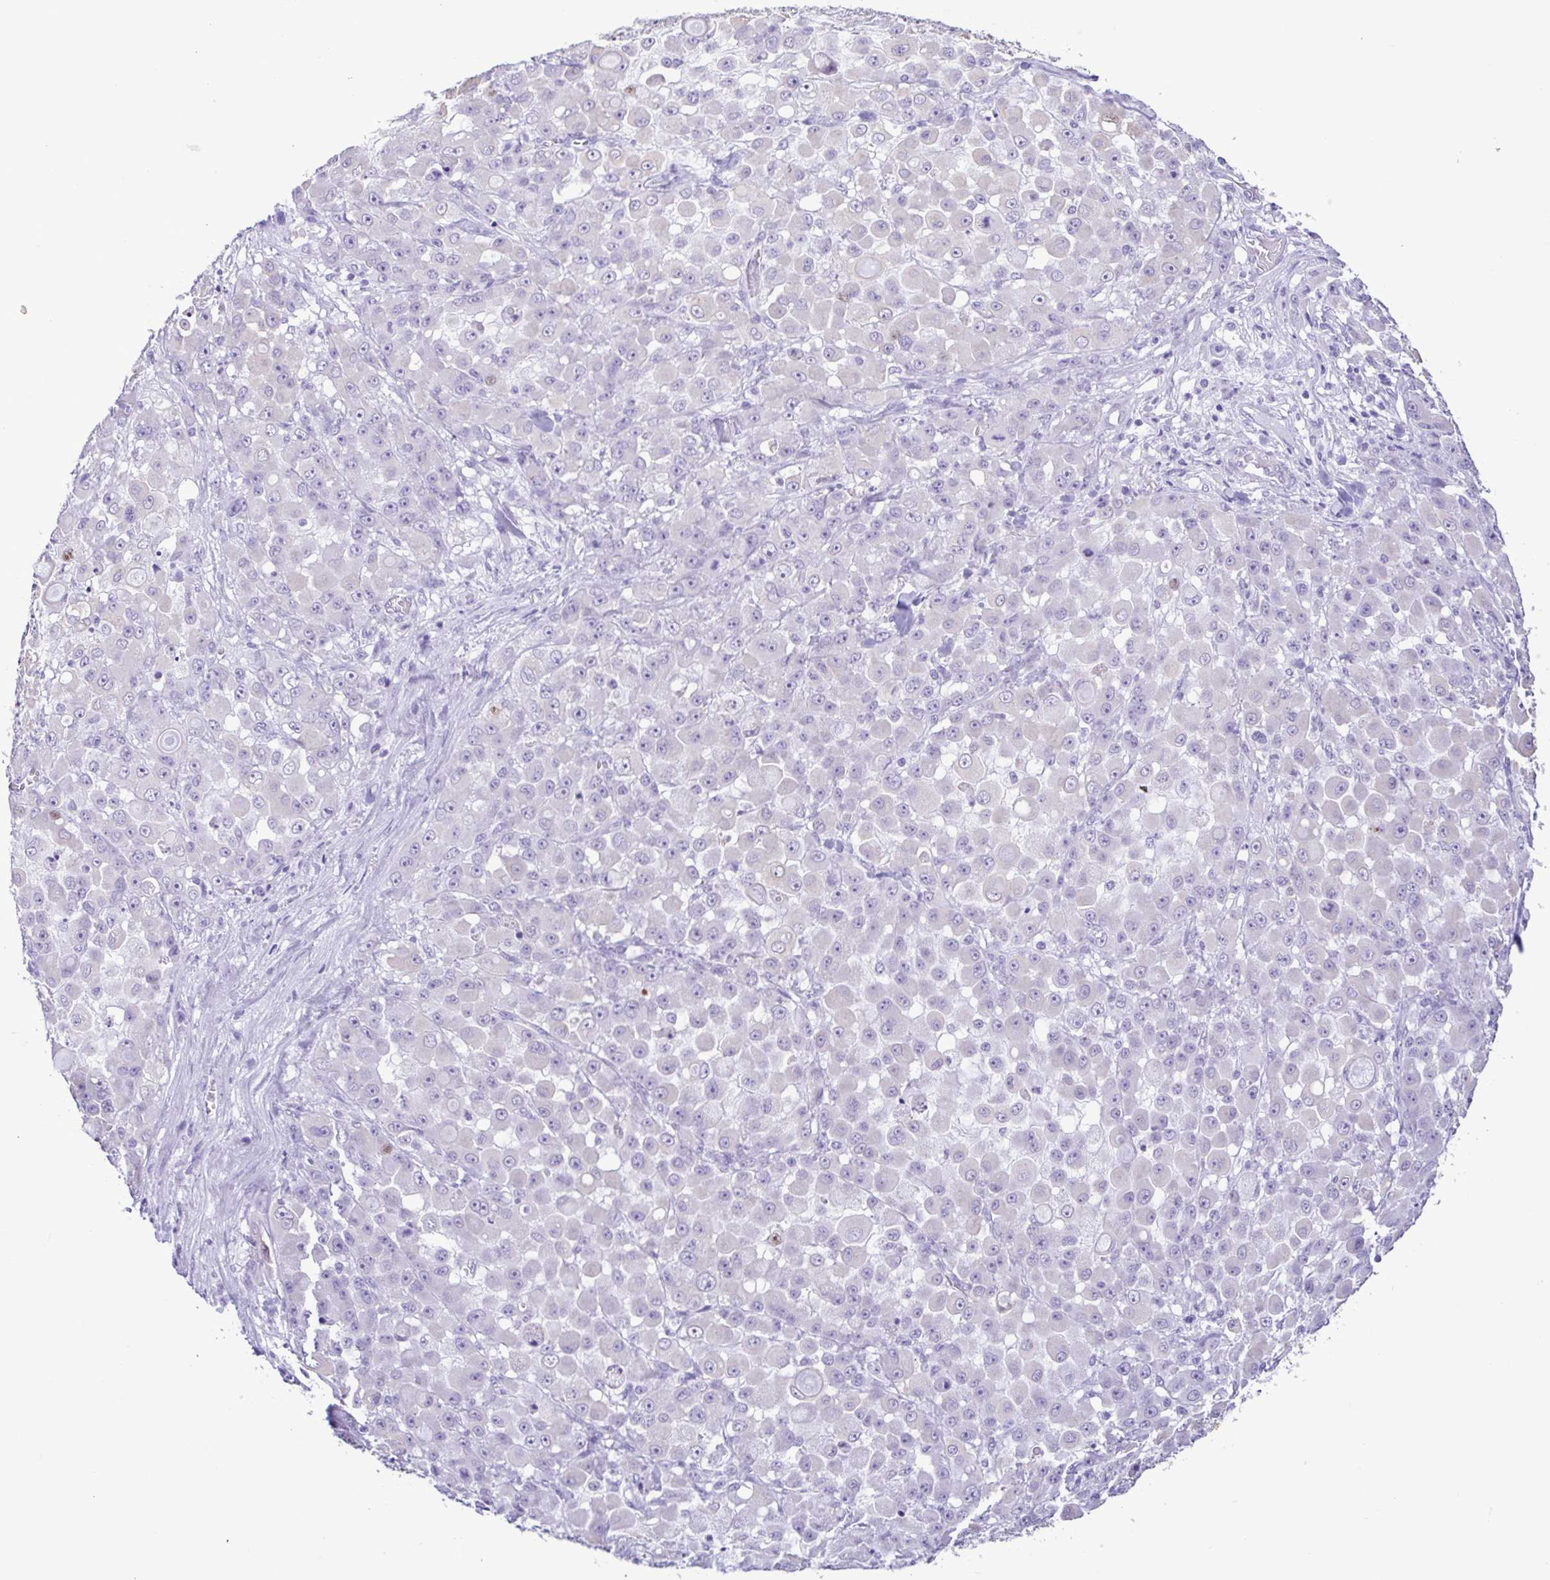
{"staining": {"intensity": "negative", "quantity": "none", "location": "none"}, "tissue": "stomach cancer", "cell_type": "Tumor cells", "image_type": "cancer", "snomed": [{"axis": "morphology", "description": "Adenocarcinoma, NOS"}, {"axis": "topography", "description": "Stomach"}], "caption": "The immunohistochemistry (IHC) photomicrograph has no significant staining in tumor cells of adenocarcinoma (stomach) tissue.", "gene": "CBY2", "patient": {"sex": "female", "age": 76}}